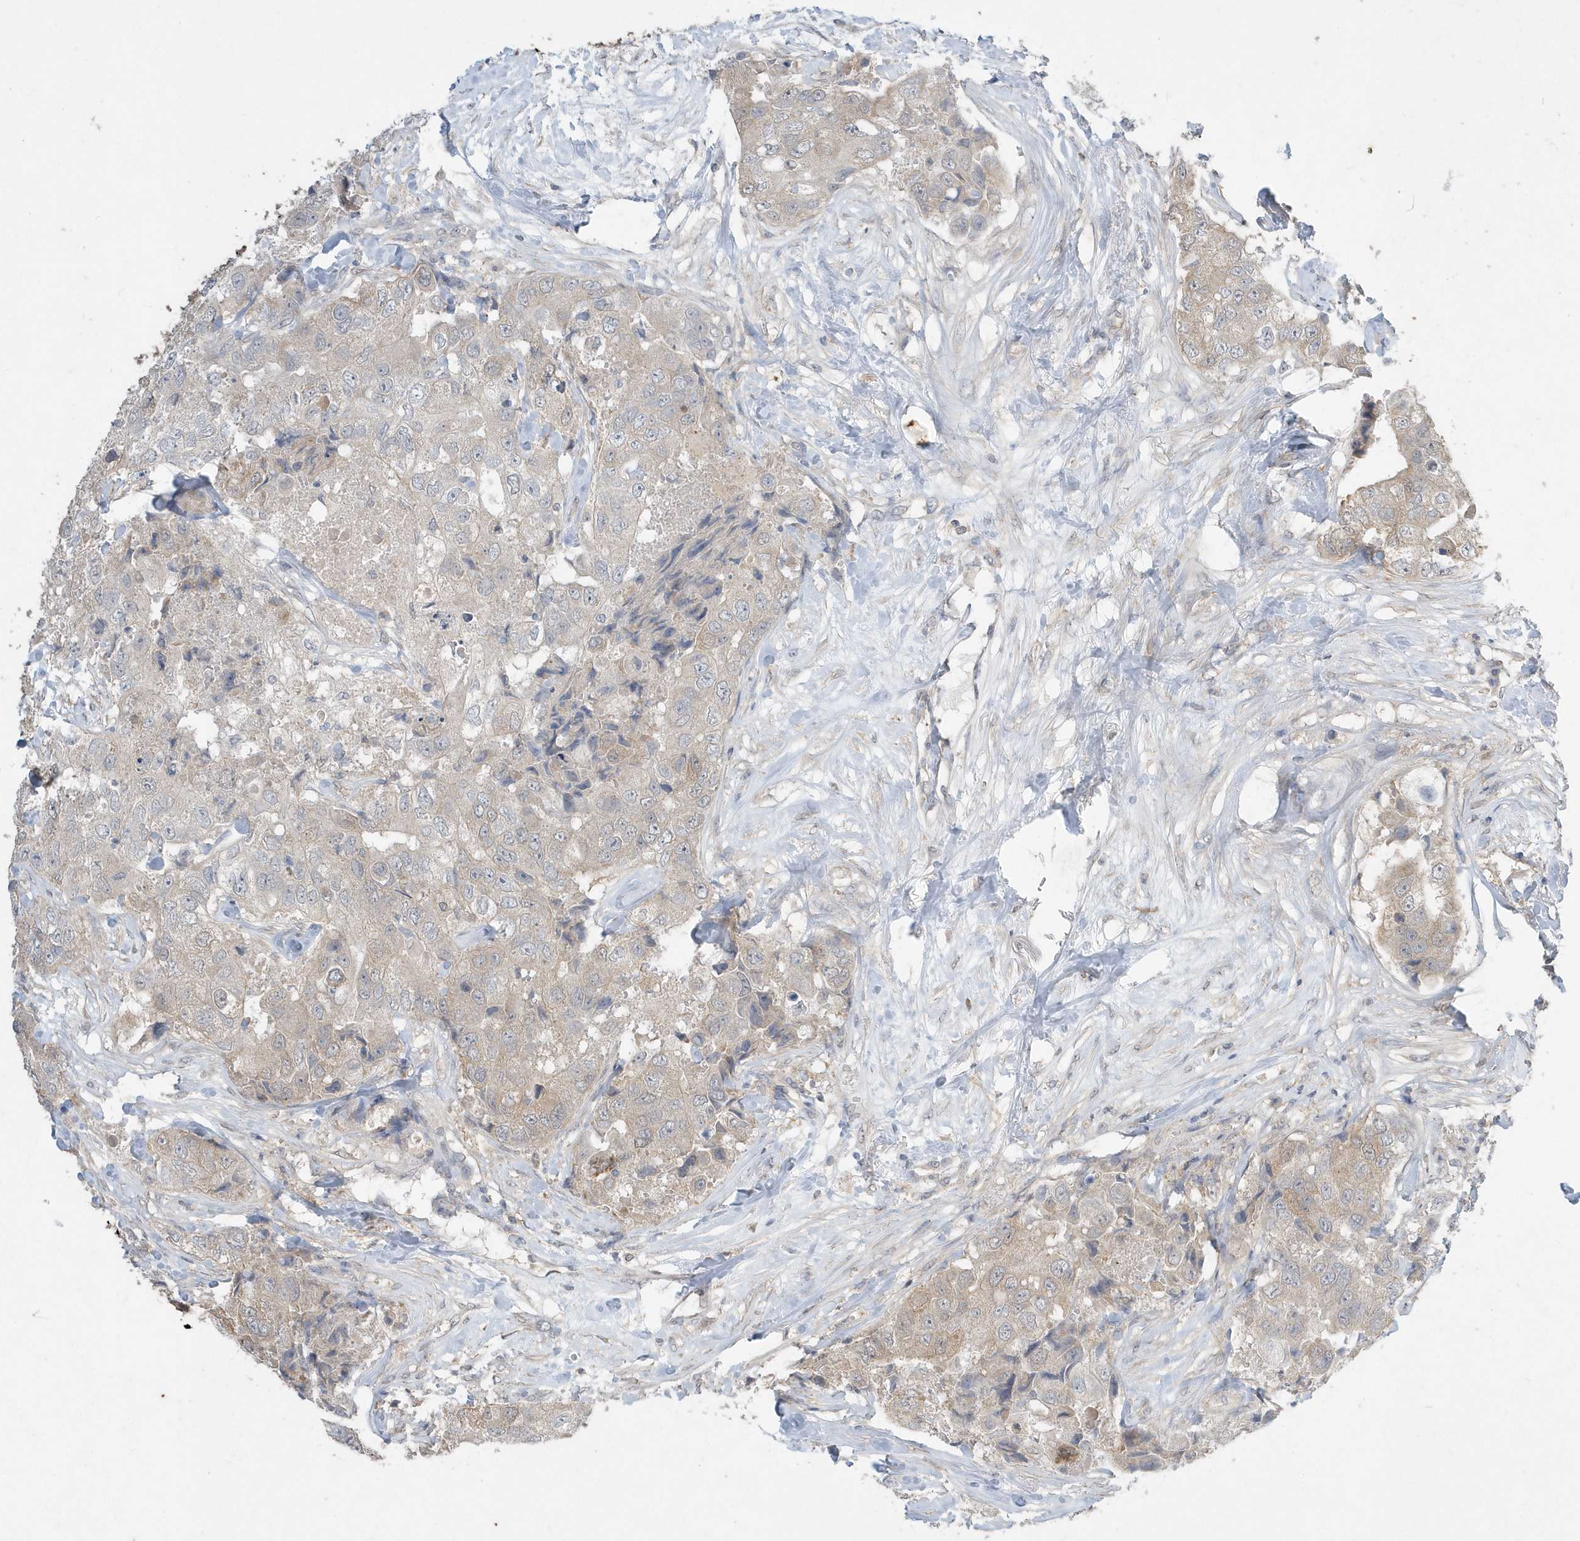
{"staining": {"intensity": "weak", "quantity": "25%-75%", "location": "cytoplasmic/membranous"}, "tissue": "breast cancer", "cell_type": "Tumor cells", "image_type": "cancer", "snomed": [{"axis": "morphology", "description": "Duct carcinoma"}, {"axis": "topography", "description": "Breast"}], "caption": "A low amount of weak cytoplasmic/membranous staining is appreciated in approximately 25%-75% of tumor cells in infiltrating ductal carcinoma (breast) tissue.", "gene": "AKR7A2", "patient": {"sex": "female", "age": 62}}